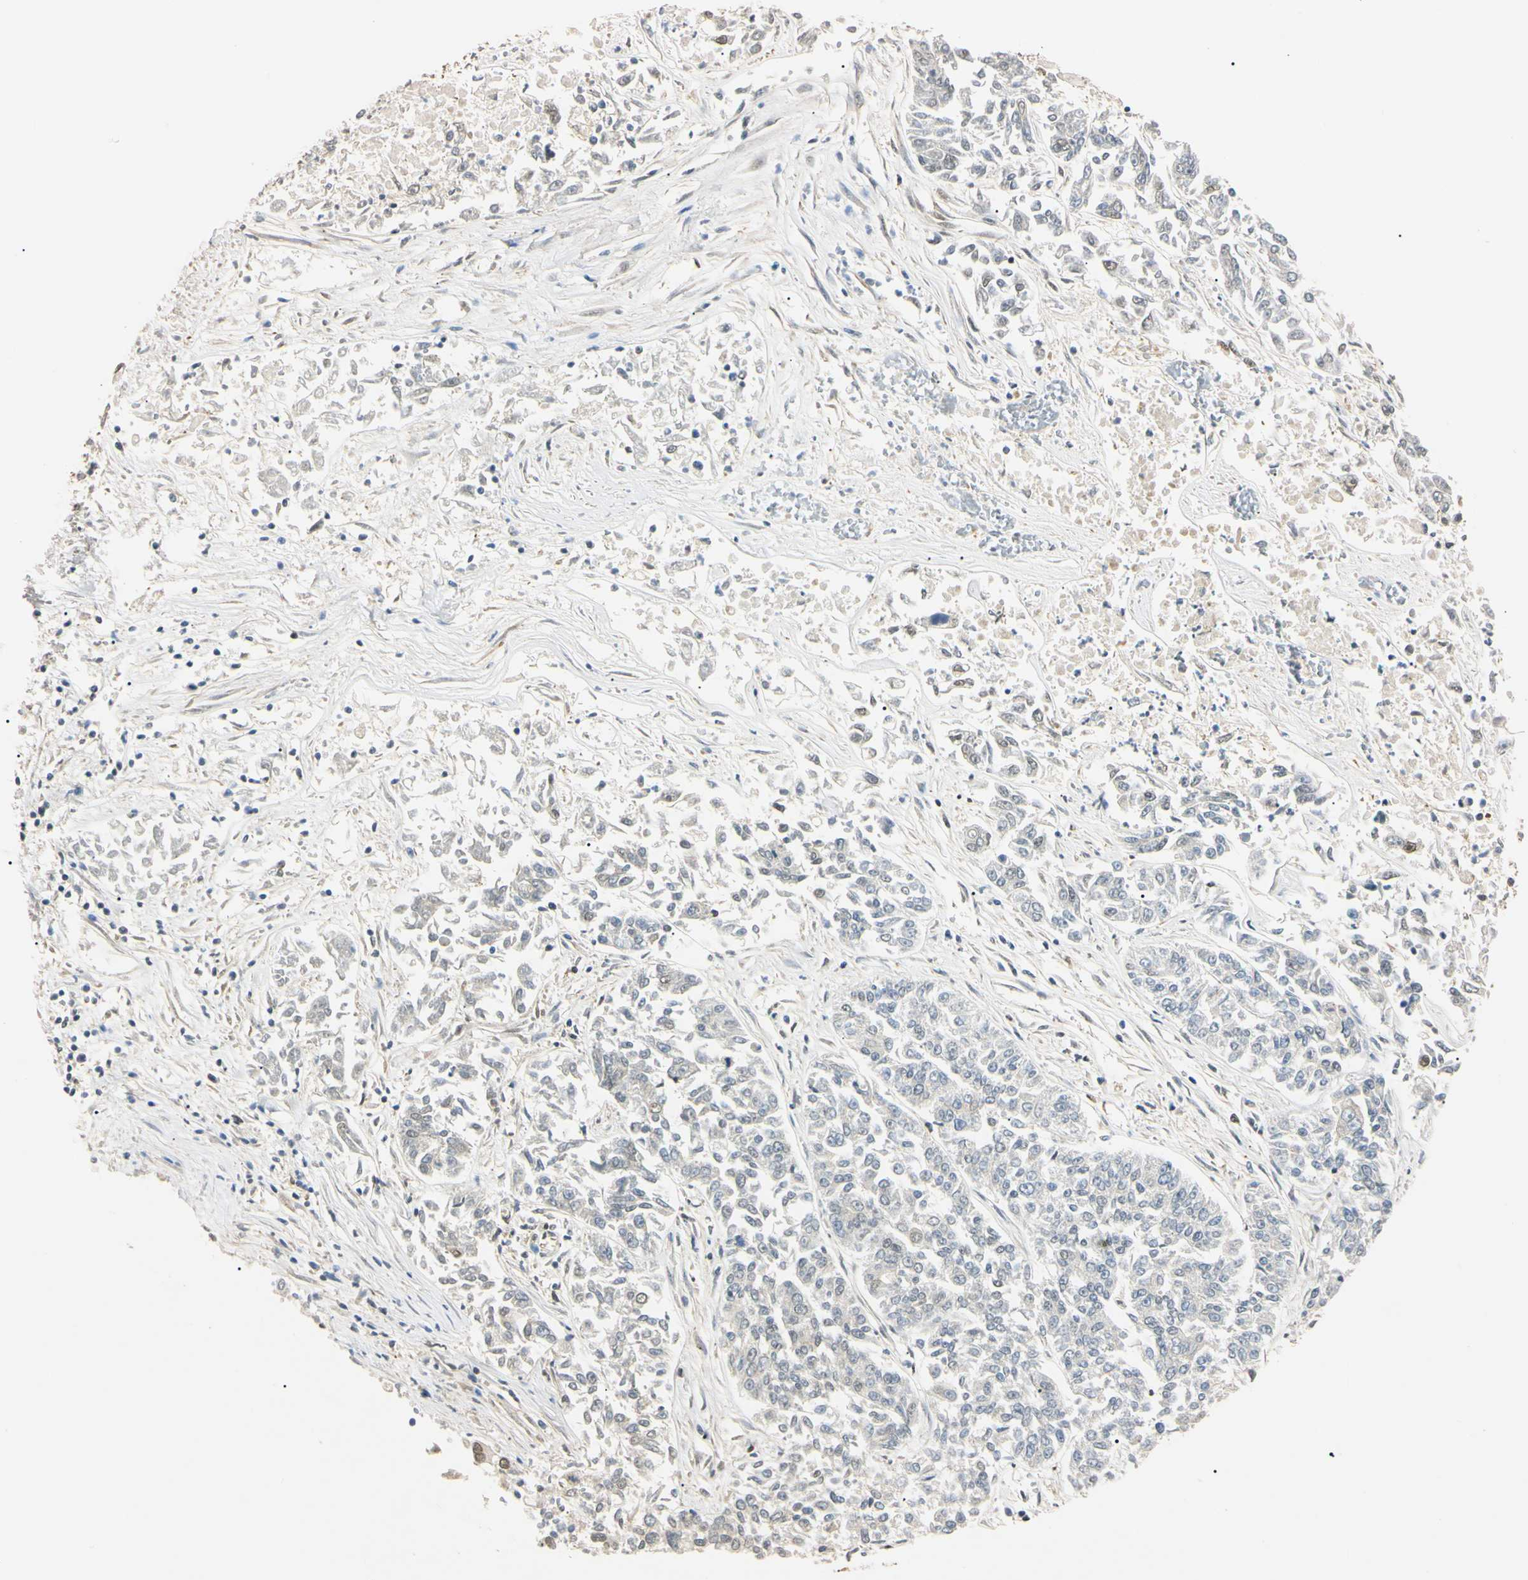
{"staining": {"intensity": "moderate", "quantity": "<25%", "location": "nuclear"}, "tissue": "lung cancer", "cell_type": "Tumor cells", "image_type": "cancer", "snomed": [{"axis": "morphology", "description": "Adenocarcinoma, NOS"}, {"axis": "topography", "description": "Lung"}], "caption": "Human lung cancer (adenocarcinoma) stained with a protein marker demonstrates moderate staining in tumor cells.", "gene": "SMARCA5", "patient": {"sex": "male", "age": 84}}